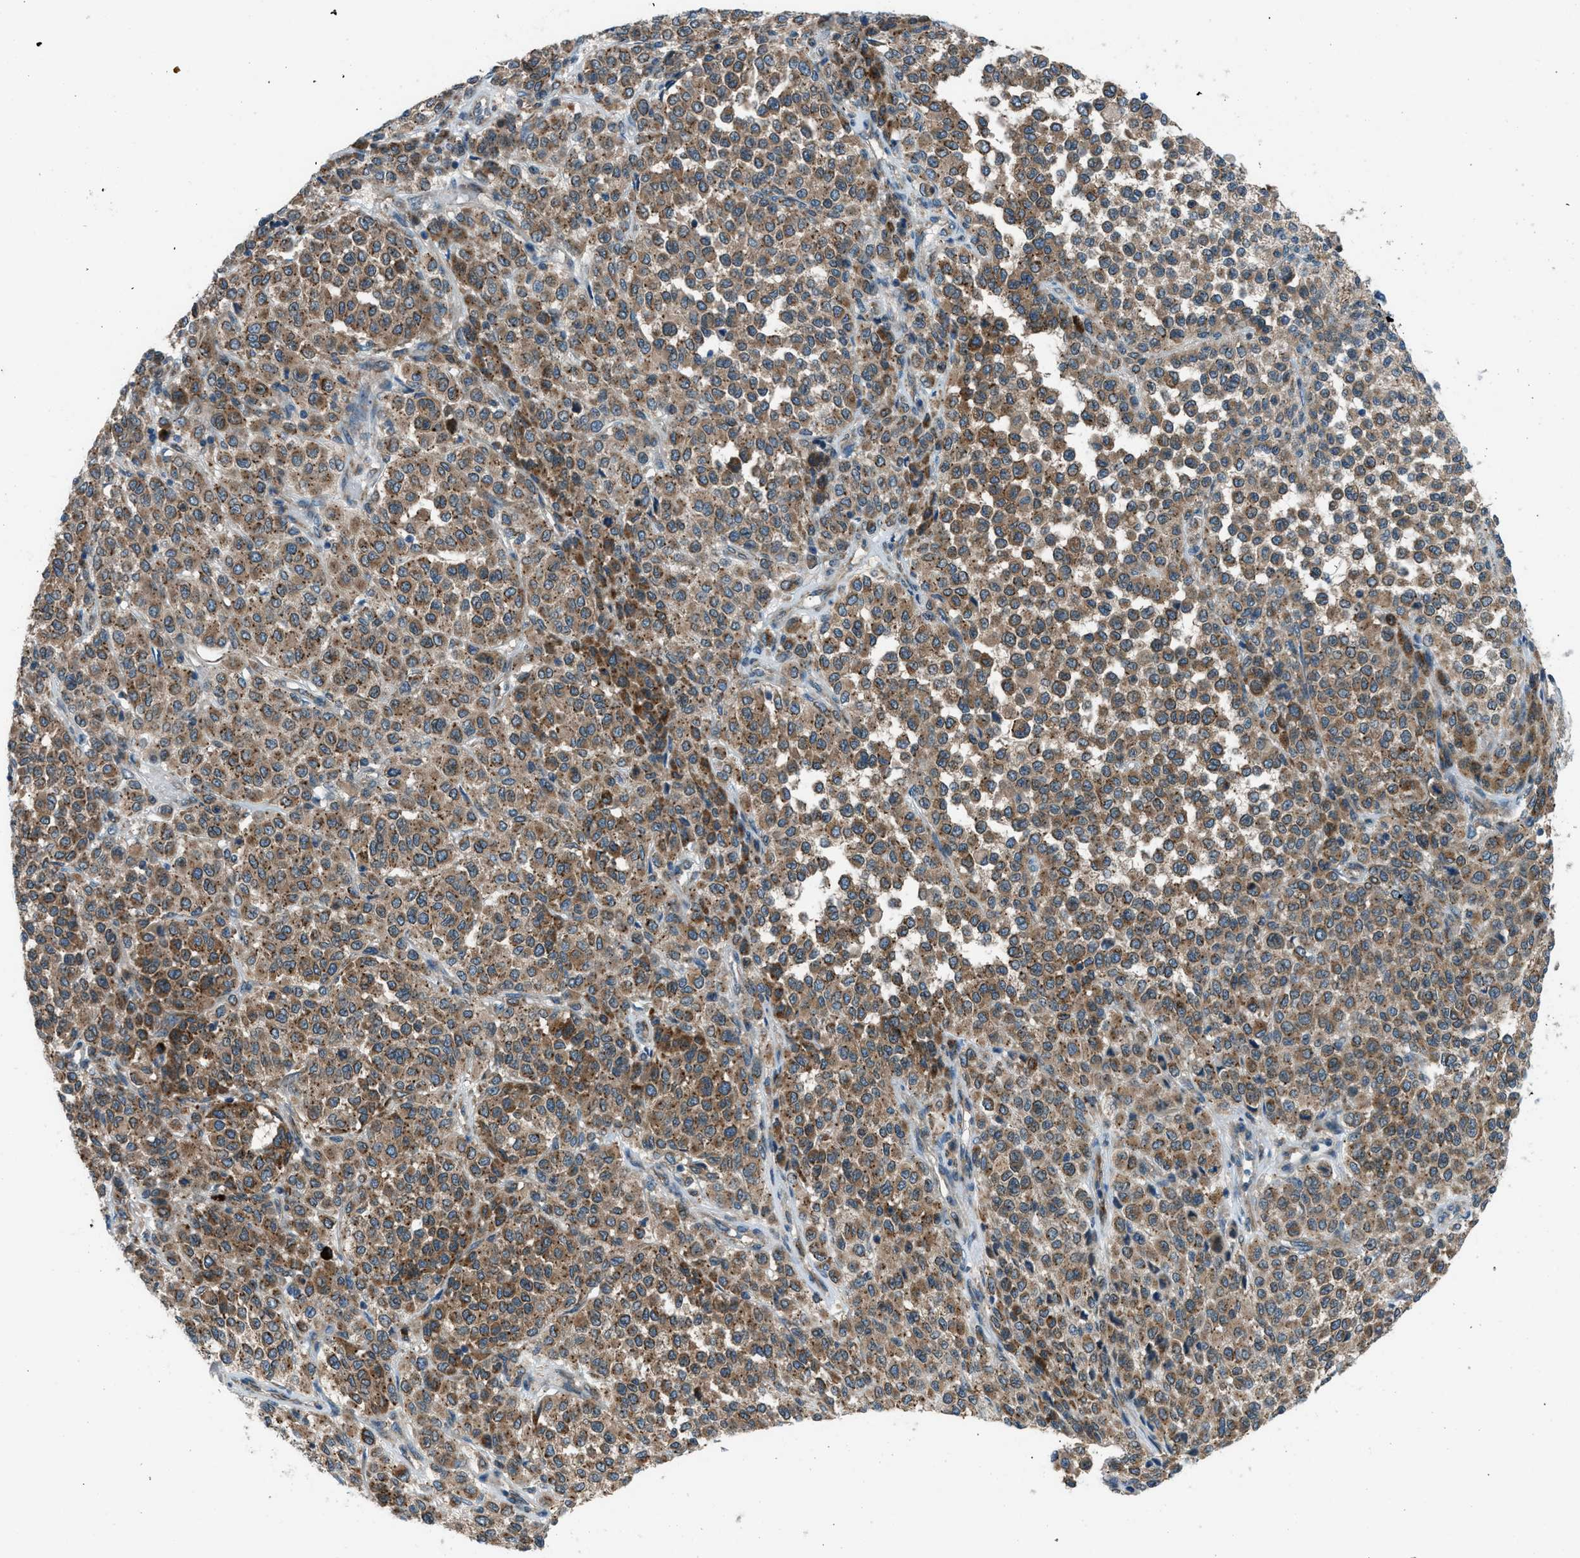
{"staining": {"intensity": "moderate", "quantity": ">75%", "location": "cytoplasmic/membranous"}, "tissue": "melanoma", "cell_type": "Tumor cells", "image_type": "cancer", "snomed": [{"axis": "morphology", "description": "Malignant melanoma, Metastatic site"}, {"axis": "topography", "description": "Pancreas"}], "caption": "The micrograph reveals a brown stain indicating the presence of a protein in the cytoplasmic/membranous of tumor cells in melanoma. (DAB (3,3'-diaminobenzidine) IHC, brown staining for protein, blue staining for nuclei).", "gene": "EDARADD", "patient": {"sex": "female", "age": 30}}